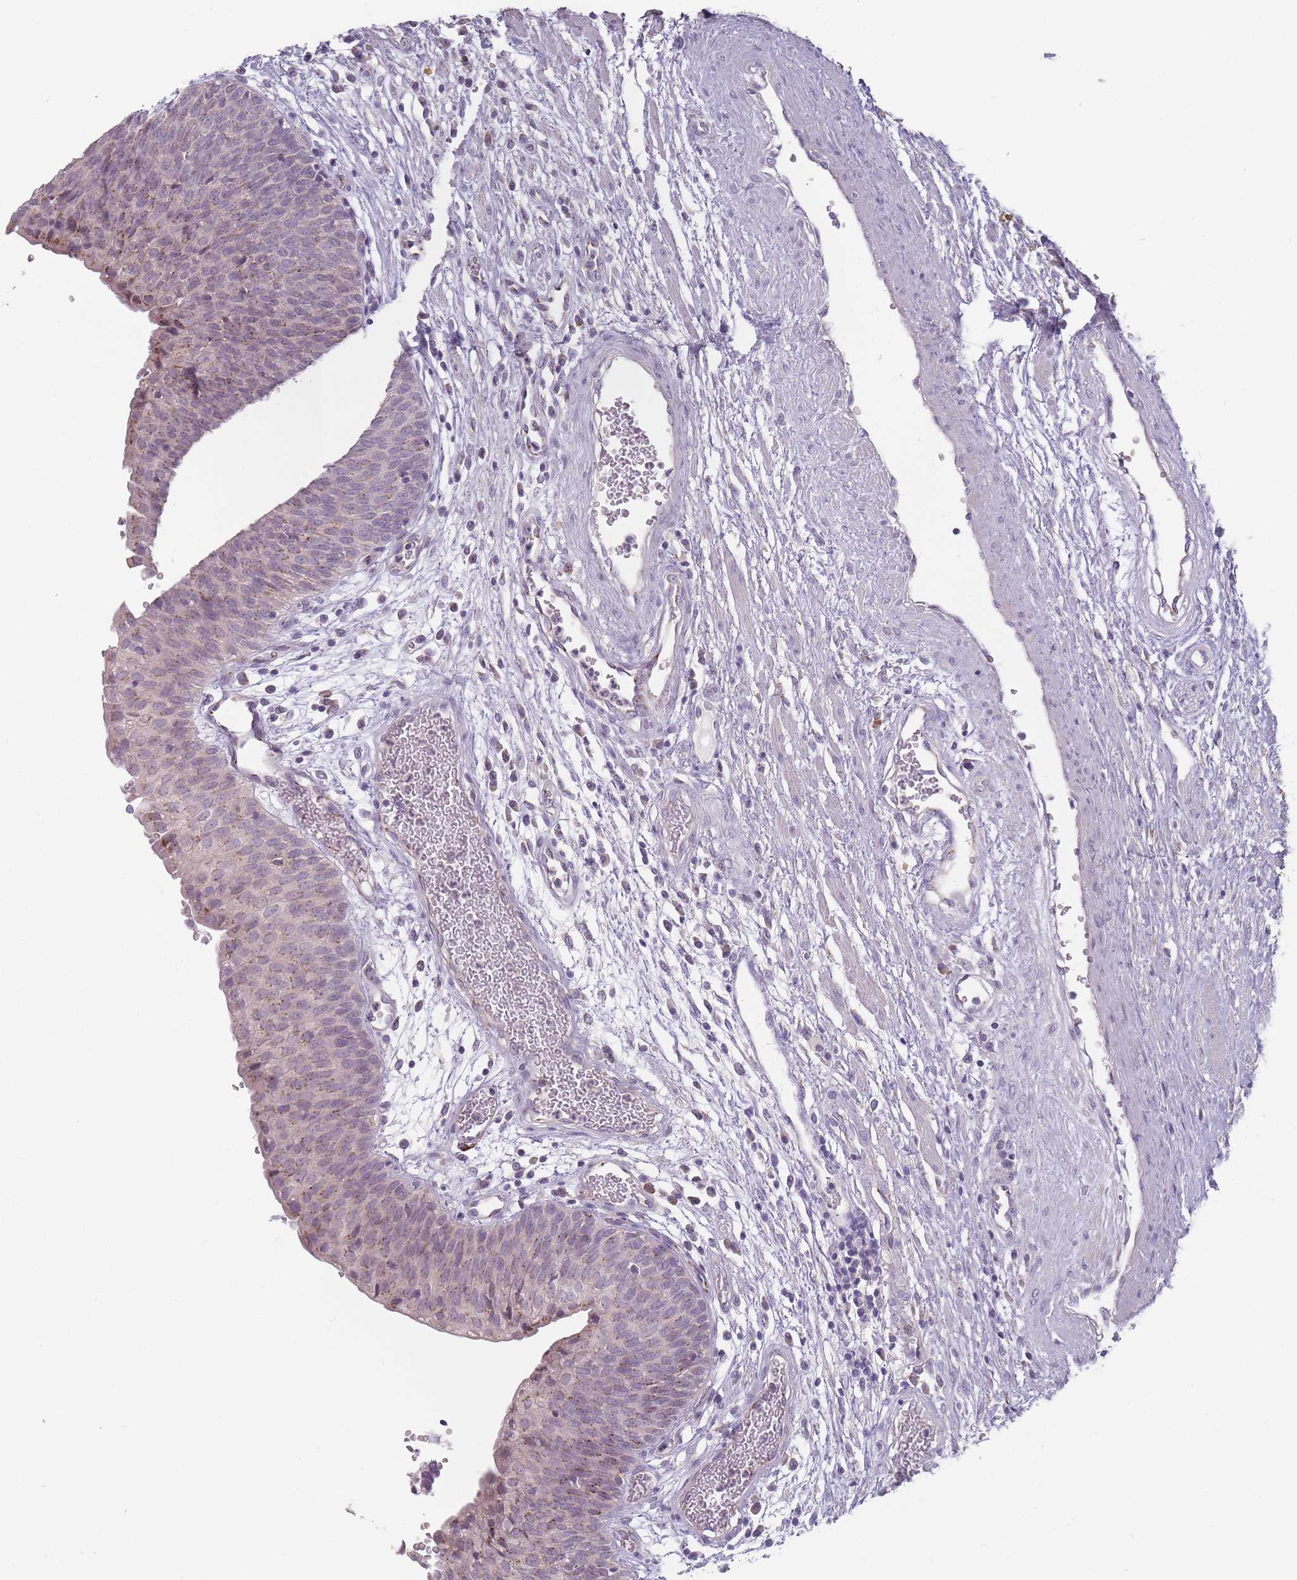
{"staining": {"intensity": "weak", "quantity": "<25%", "location": "cytoplasmic/membranous"}, "tissue": "urinary bladder", "cell_type": "Urothelial cells", "image_type": "normal", "snomed": [{"axis": "morphology", "description": "Normal tissue, NOS"}, {"axis": "topography", "description": "Urinary bladder"}], "caption": "The immunohistochemistry (IHC) histopathology image has no significant positivity in urothelial cells of urinary bladder. The staining is performed using DAB brown chromogen with nuclei counter-stained in using hematoxylin.", "gene": "AKAIN1", "patient": {"sex": "male", "age": 55}}